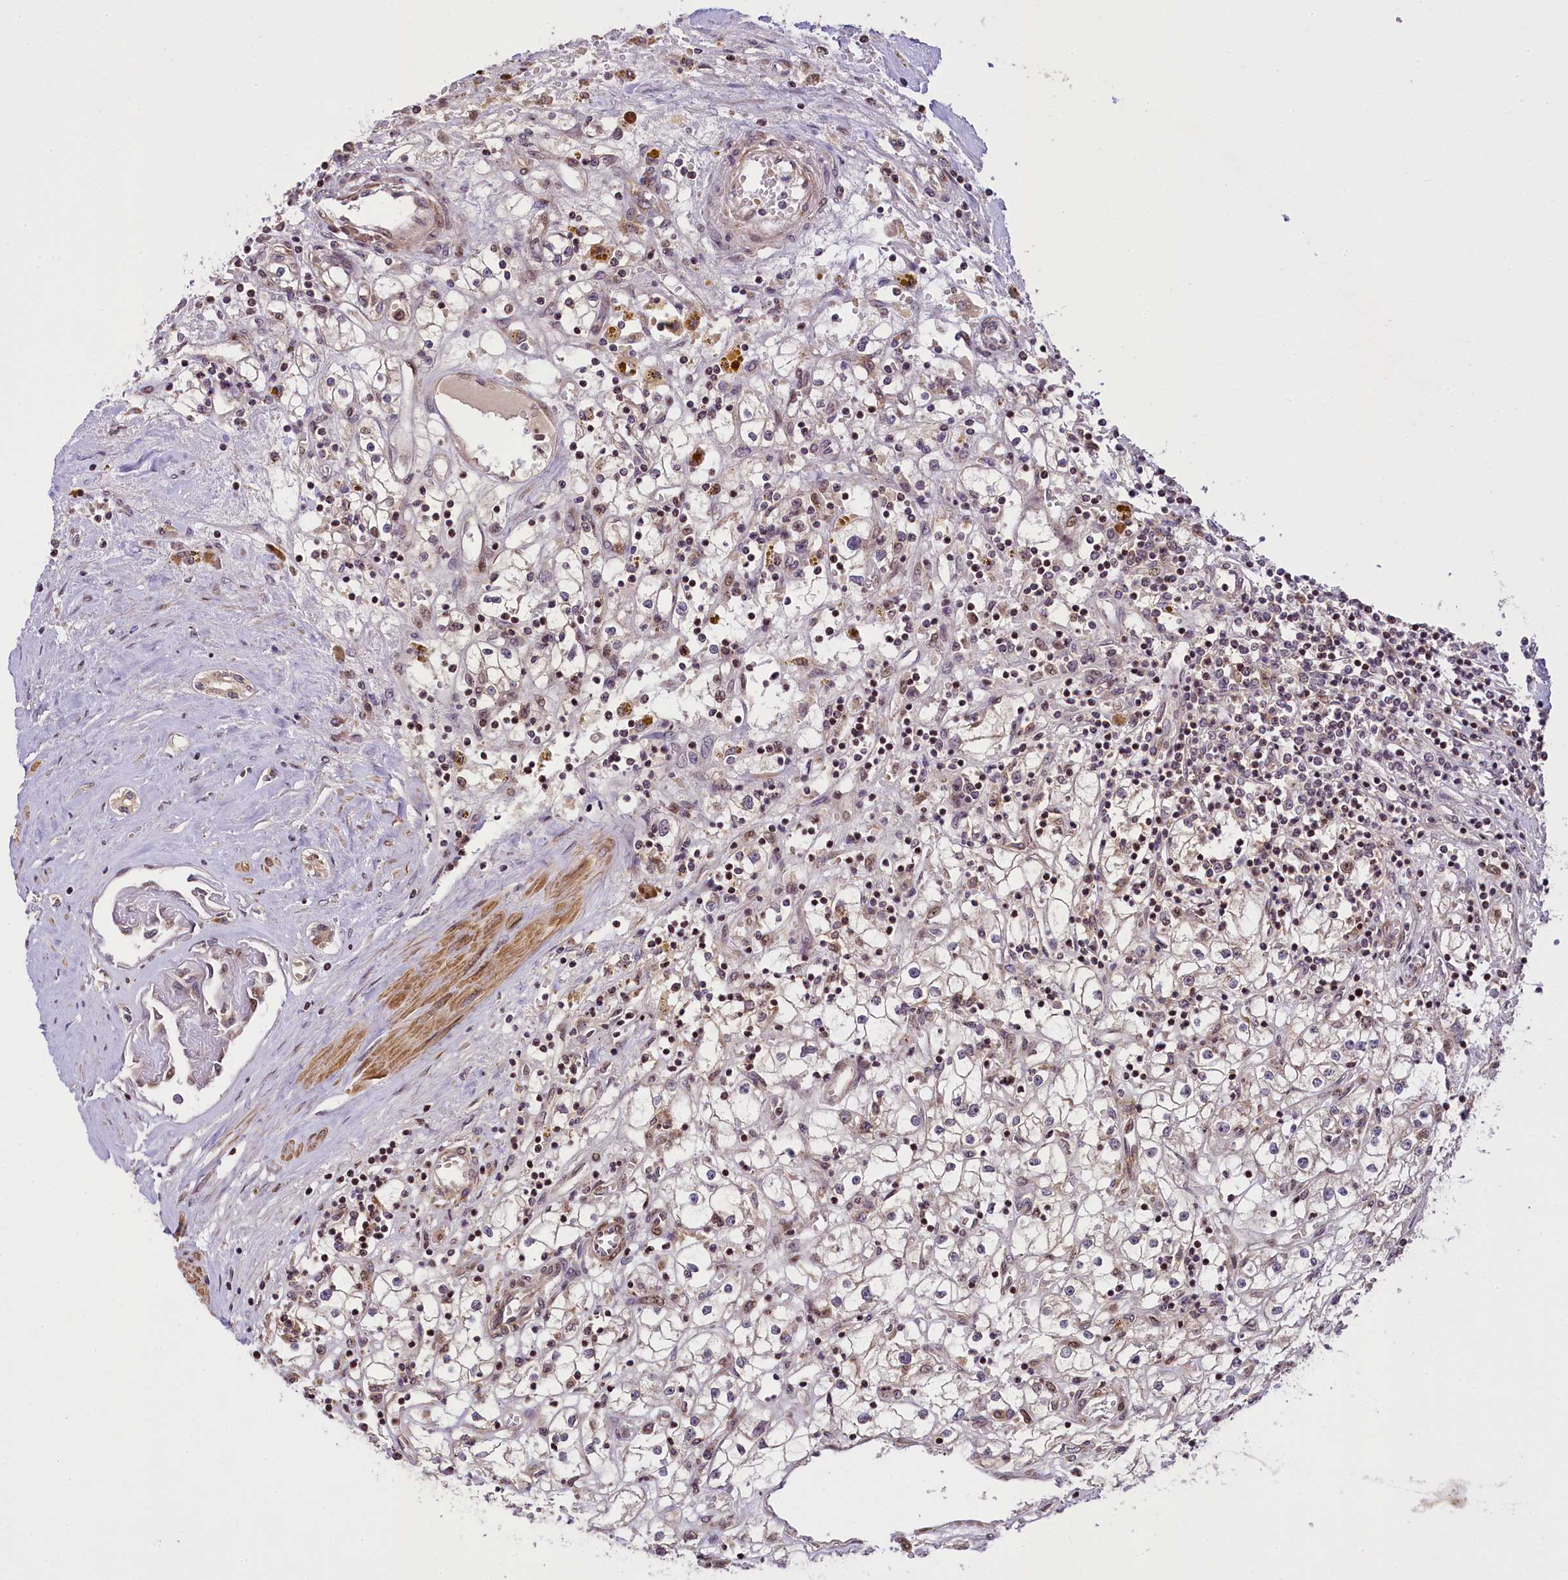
{"staining": {"intensity": "weak", "quantity": ">75%", "location": "nuclear"}, "tissue": "renal cancer", "cell_type": "Tumor cells", "image_type": "cancer", "snomed": [{"axis": "morphology", "description": "Adenocarcinoma, NOS"}, {"axis": "topography", "description": "Kidney"}], "caption": "Tumor cells demonstrate weak nuclear expression in about >75% of cells in adenocarcinoma (renal).", "gene": "RBBP8", "patient": {"sex": "male", "age": 56}}